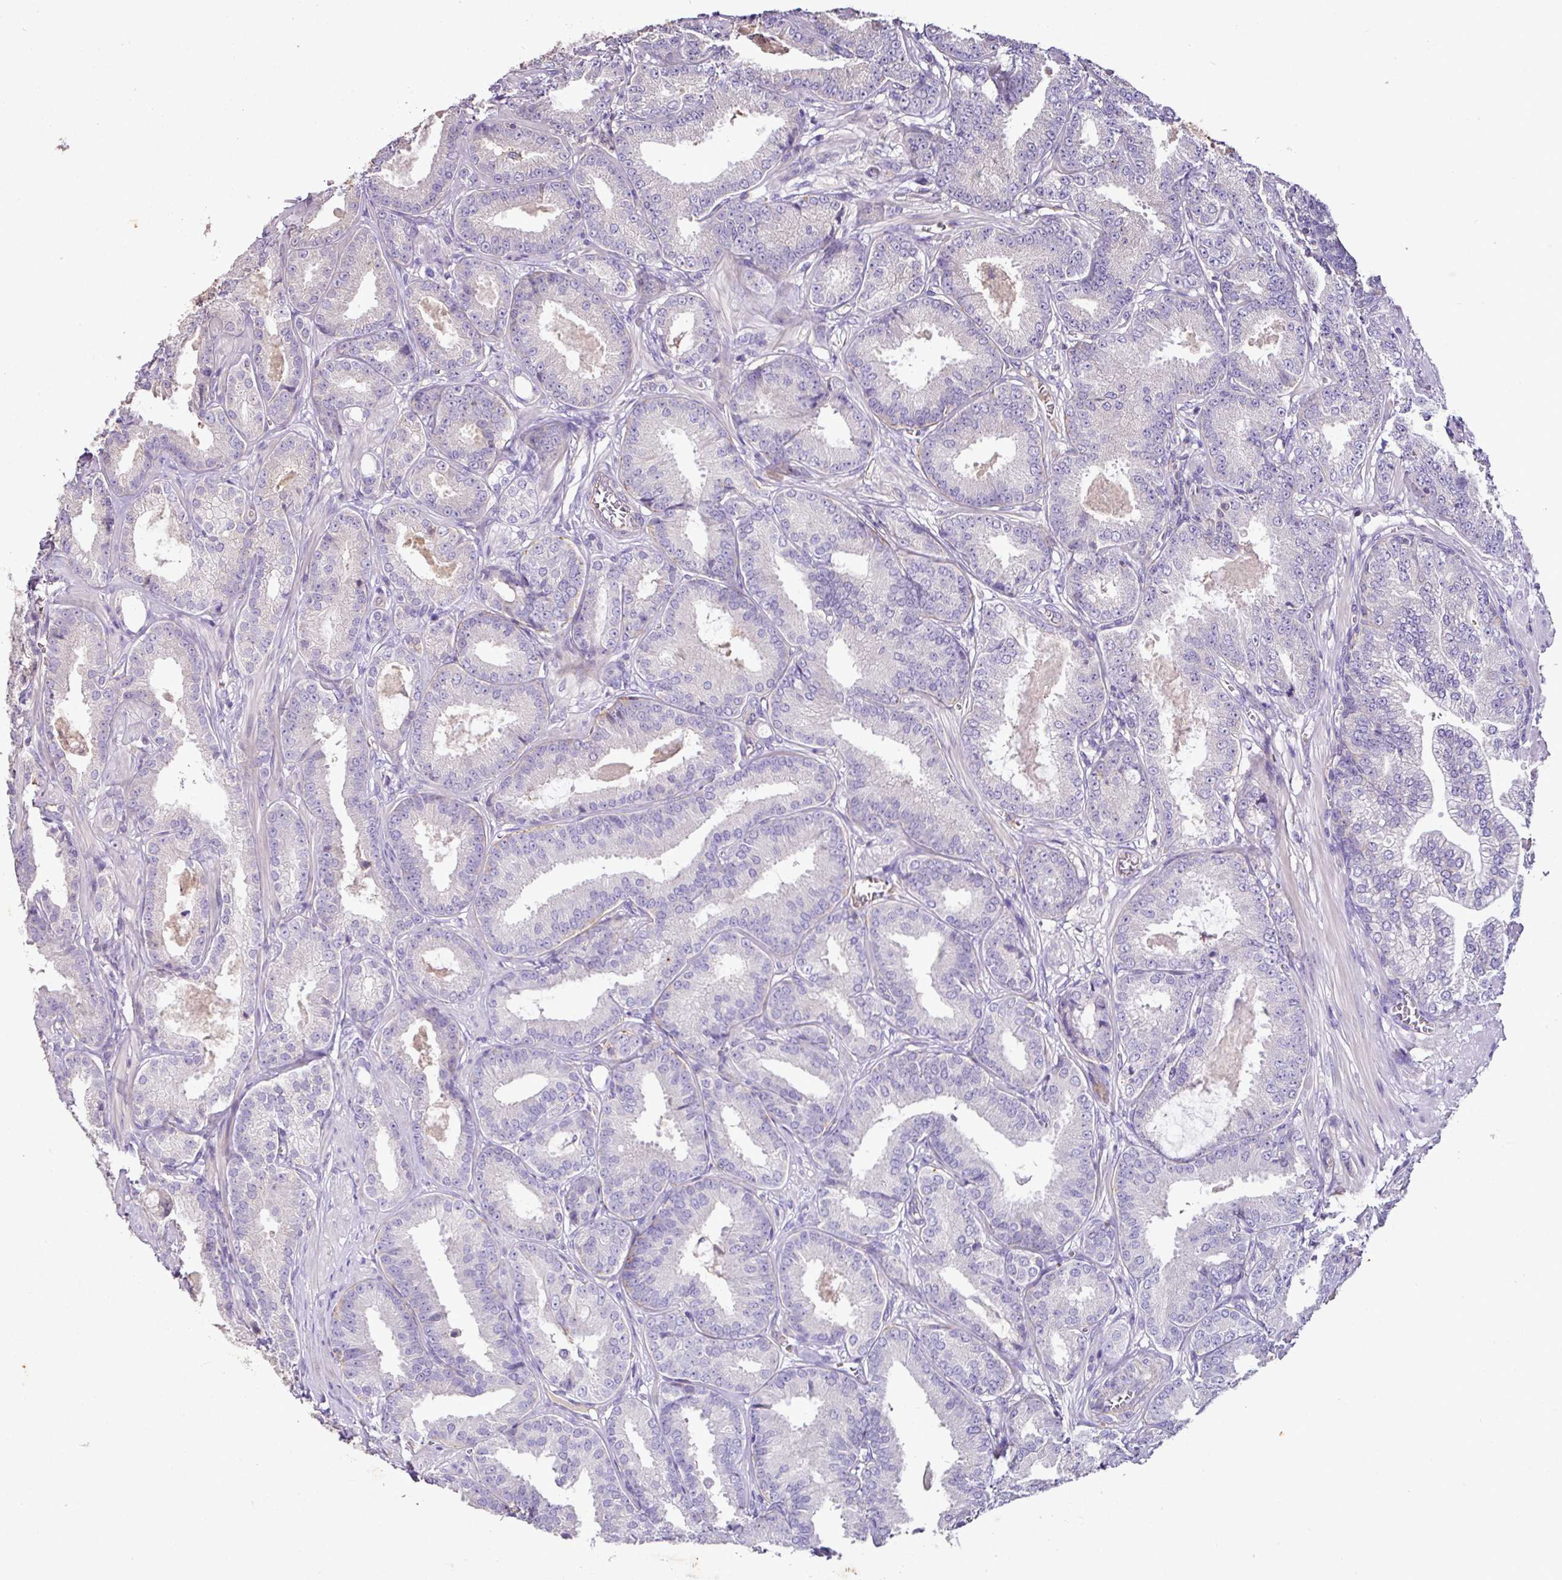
{"staining": {"intensity": "negative", "quantity": "none", "location": "none"}, "tissue": "prostate cancer", "cell_type": "Tumor cells", "image_type": "cancer", "snomed": [{"axis": "morphology", "description": "Adenocarcinoma, High grade"}, {"axis": "topography", "description": "Prostate"}], "caption": "High power microscopy micrograph of an IHC histopathology image of prostate cancer, revealing no significant expression in tumor cells.", "gene": "AGR3", "patient": {"sex": "male", "age": 71}}